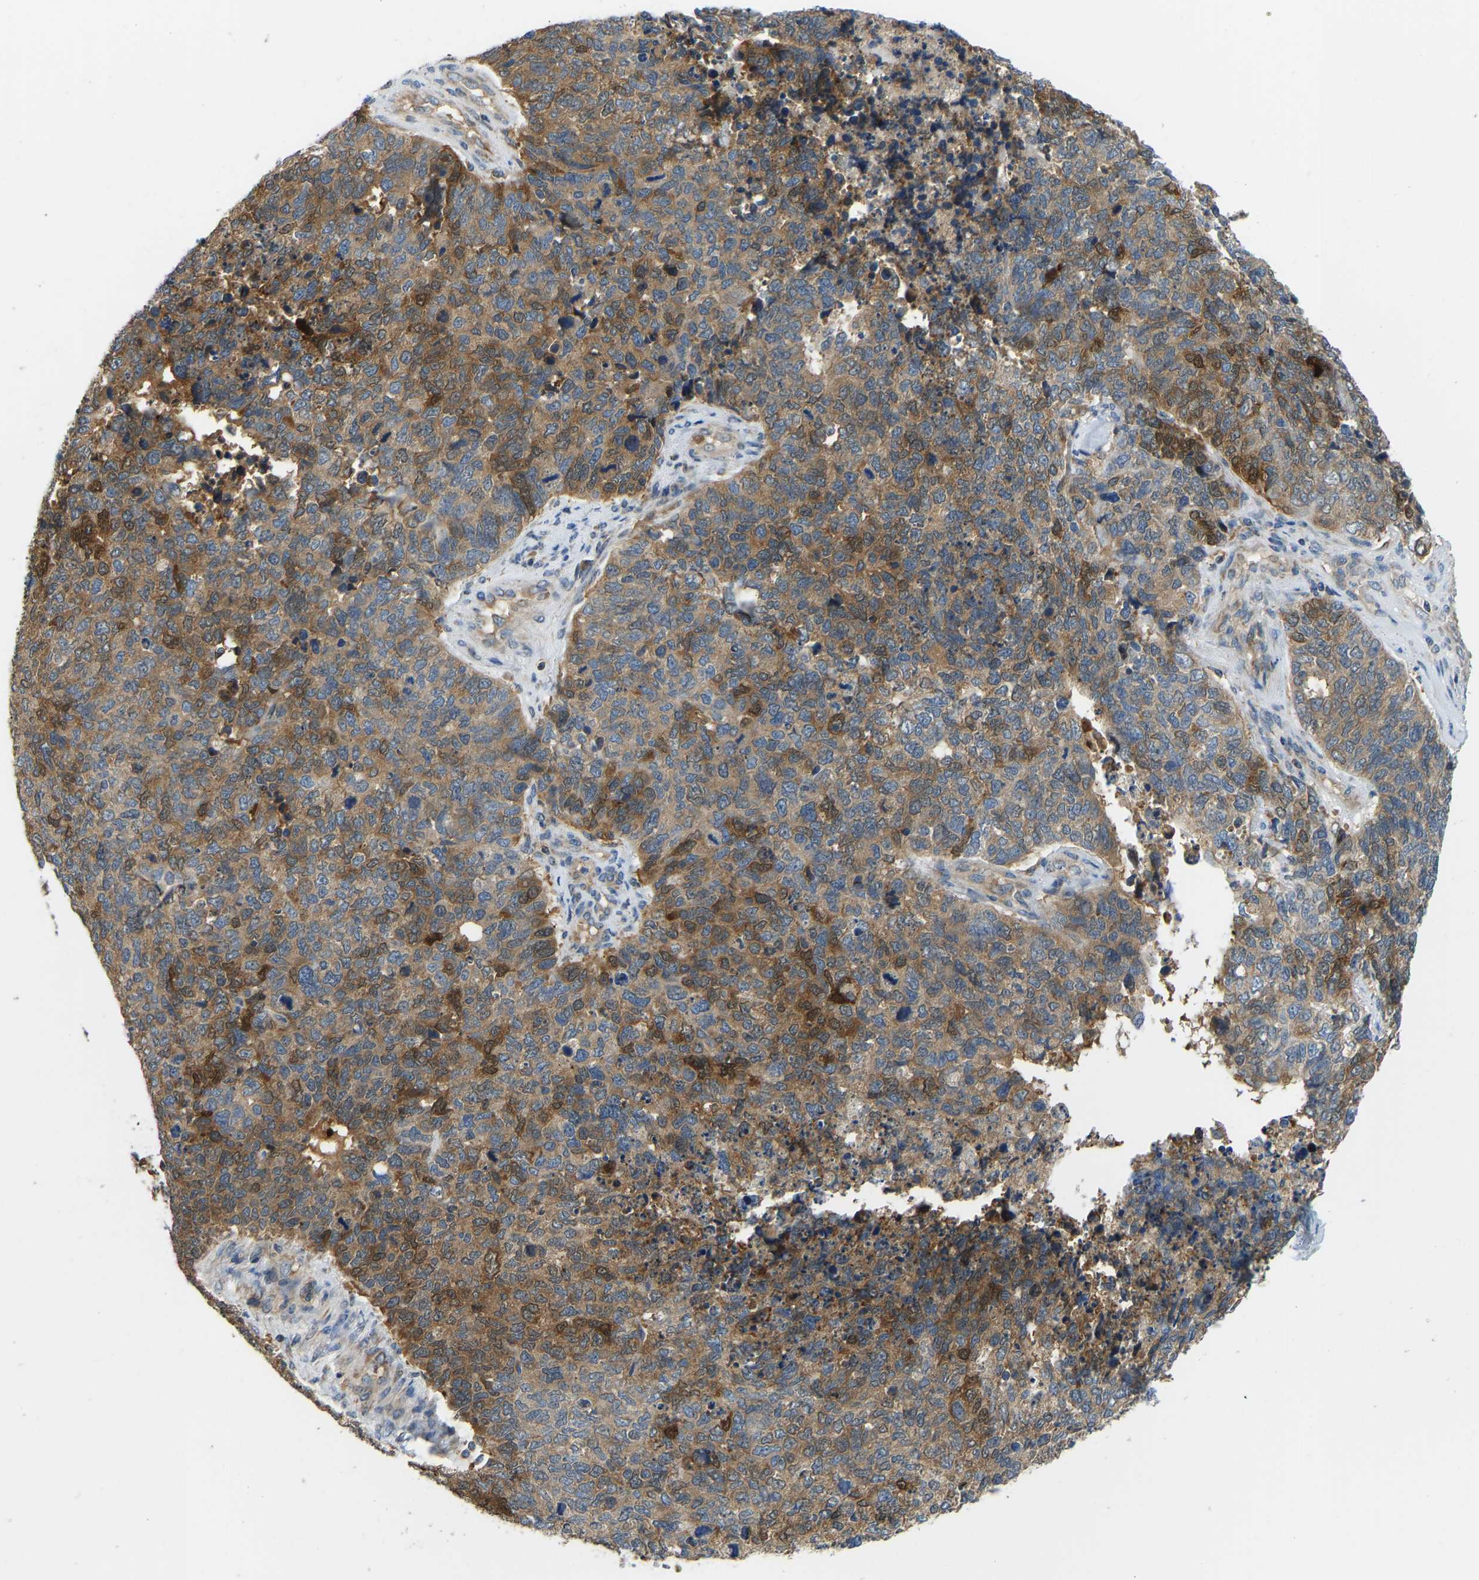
{"staining": {"intensity": "moderate", "quantity": ">75%", "location": "cytoplasmic/membranous"}, "tissue": "cervical cancer", "cell_type": "Tumor cells", "image_type": "cancer", "snomed": [{"axis": "morphology", "description": "Squamous cell carcinoma, NOS"}, {"axis": "topography", "description": "Cervix"}], "caption": "A high-resolution image shows immunohistochemistry (IHC) staining of squamous cell carcinoma (cervical), which reveals moderate cytoplasmic/membranous expression in approximately >75% of tumor cells.", "gene": "RBP1", "patient": {"sex": "female", "age": 63}}